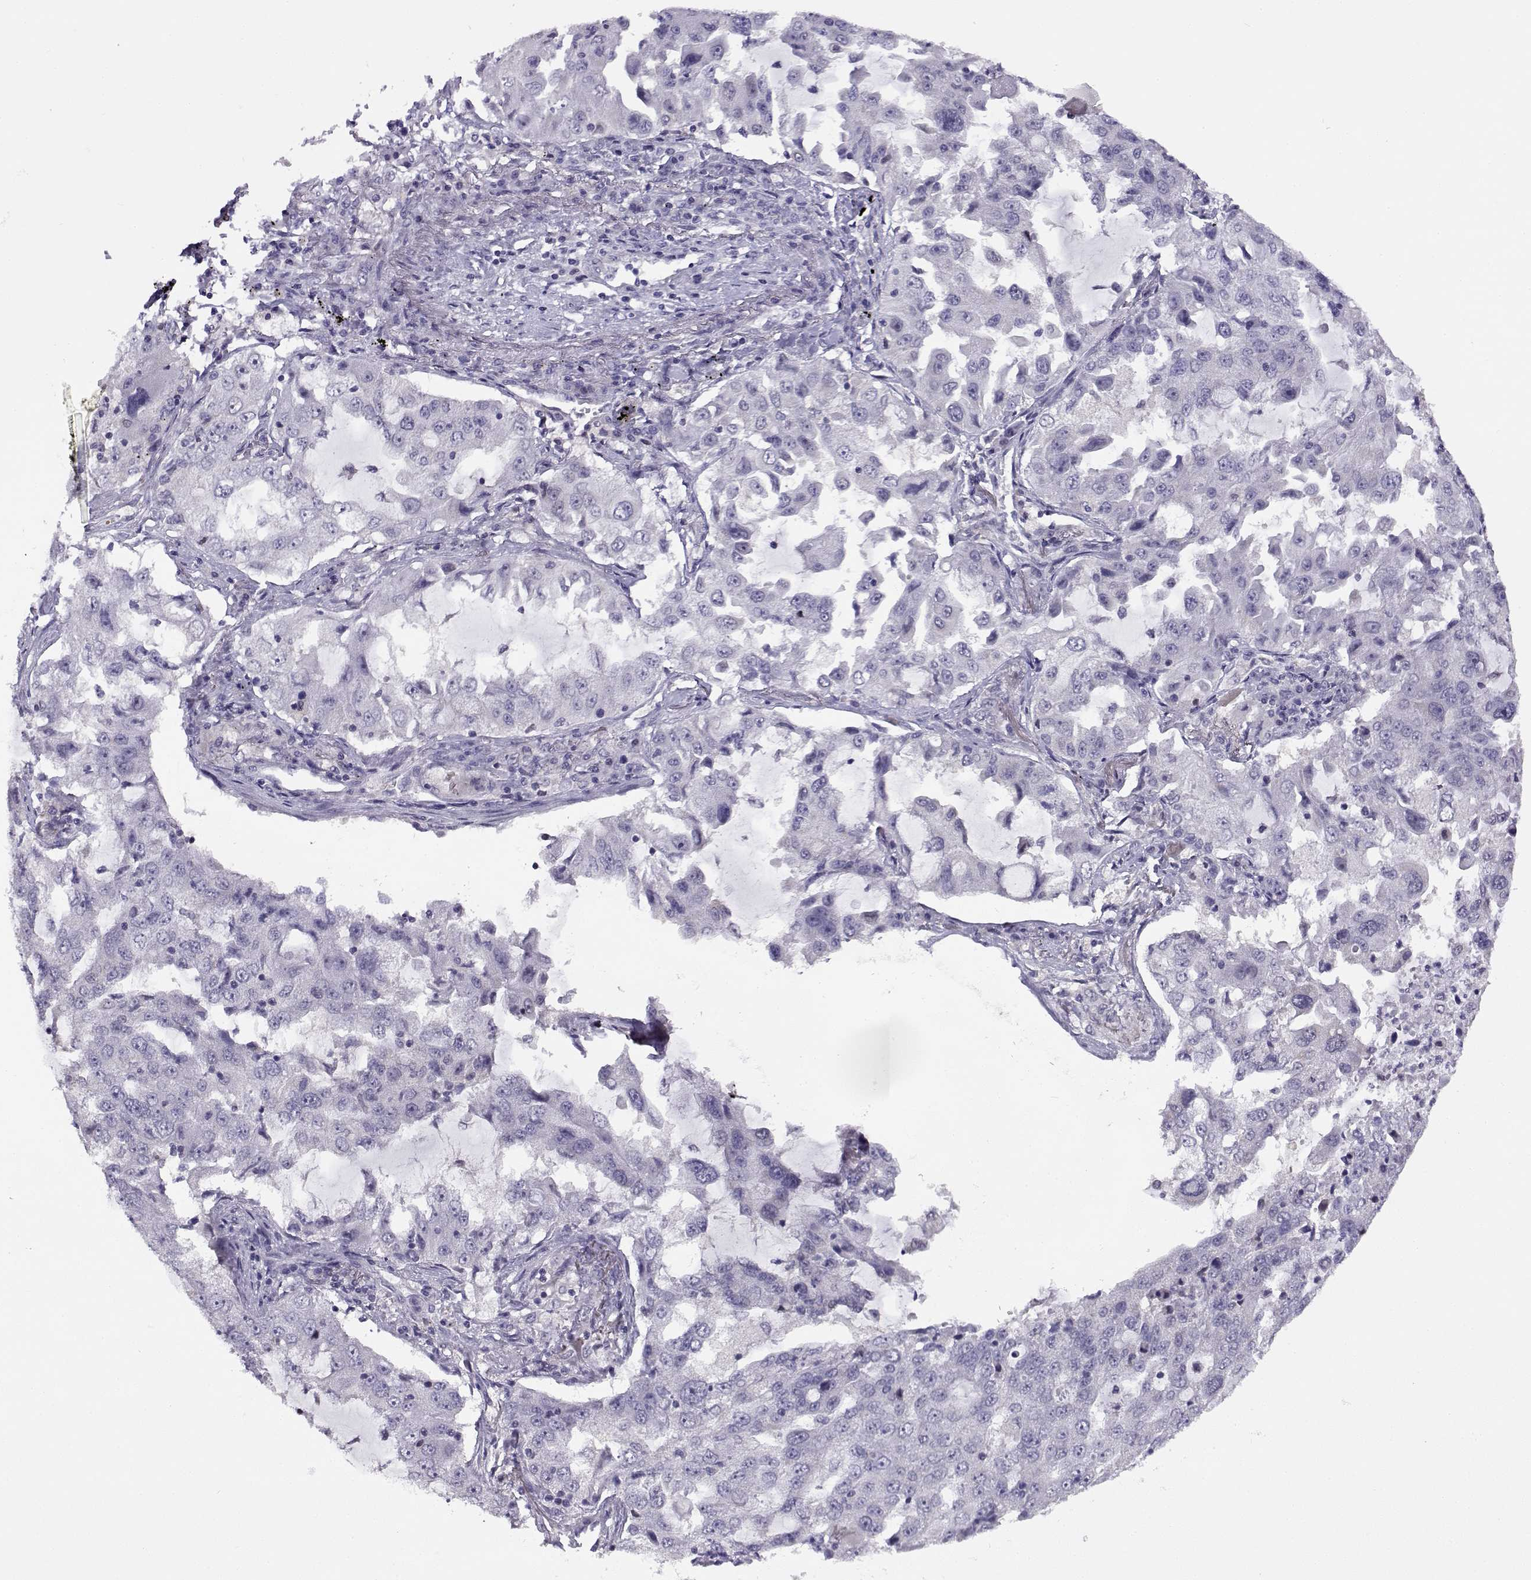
{"staining": {"intensity": "negative", "quantity": "none", "location": "none"}, "tissue": "lung cancer", "cell_type": "Tumor cells", "image_type": "cancer", "snomed": [{"axis": "morphology", "description": "Adenocarcinoma, NOS"}, {"axis": "topography", "description": "Lung"}], "caption": "Lung cancer stained for a protein using immunohistochemistry displays no staining tumor cells.", "gene": "FEZF1", "patient": {"sex": "female", "age": 61}}